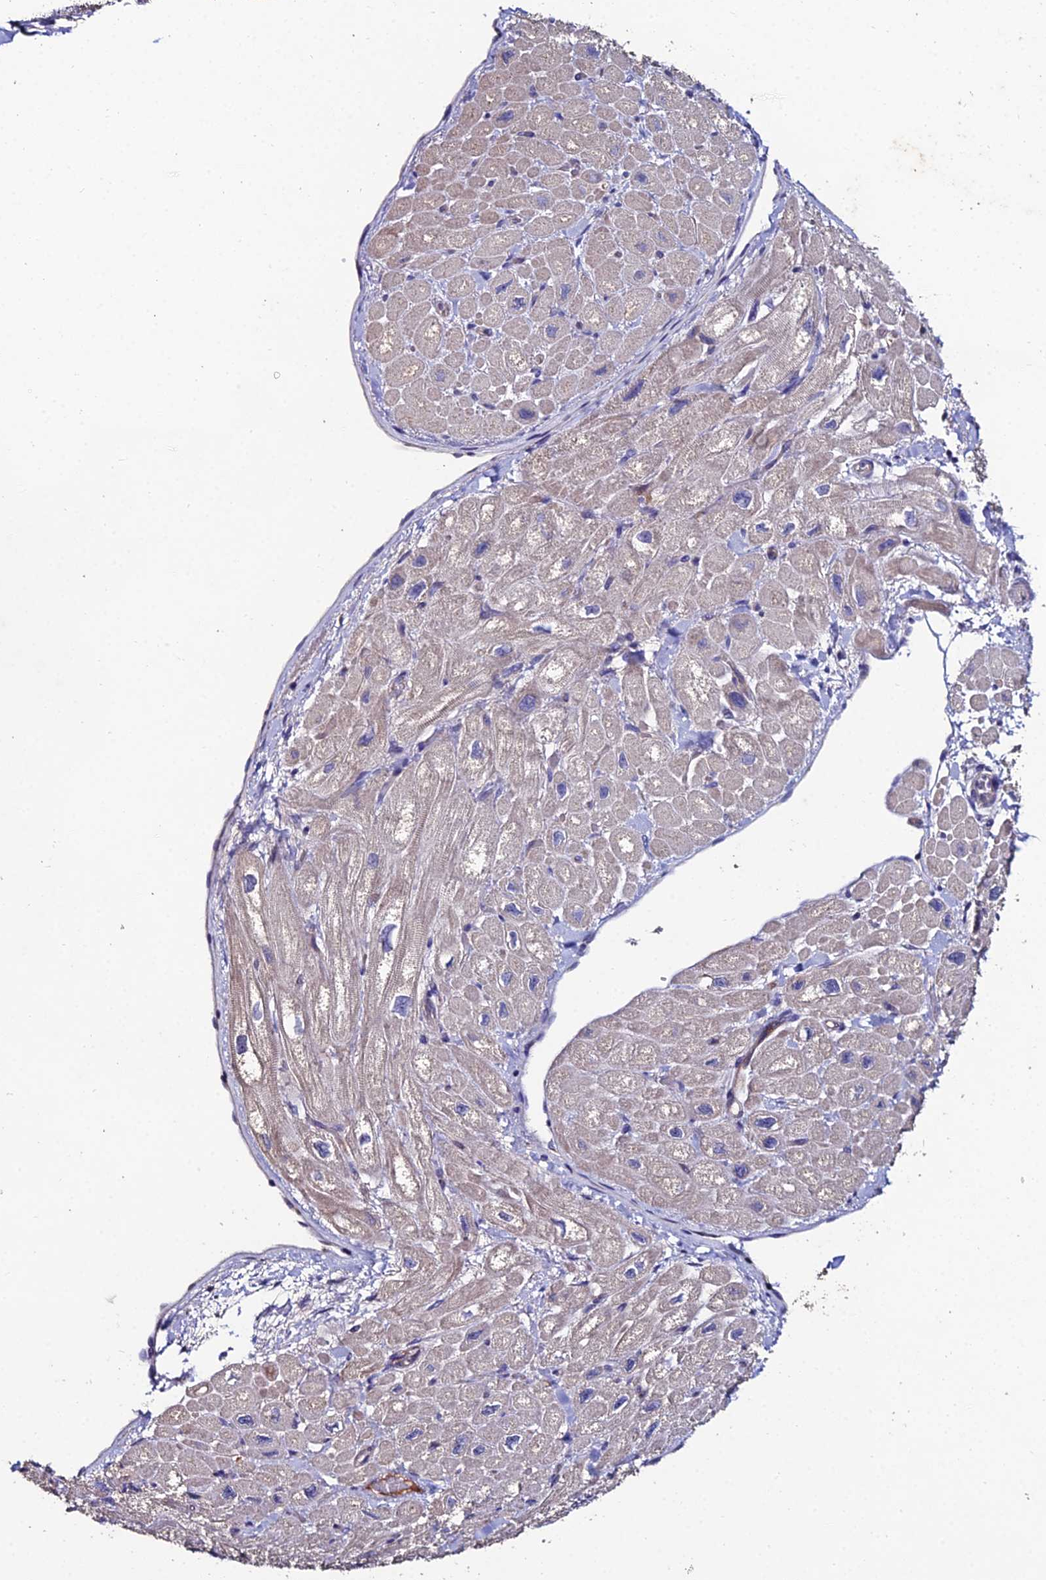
{"staining": {"intensity": "weak", "quantity": "25%-75%", "location": "cytoplasmic/membranous"}, "tissue": "heart muscle", "cell_type": "Cardiomyocytes", "image_type": "normal", "snomed": [{"axis": "morphology", "description": "Normal tissue, NOS"}, {"axis": "topography", "description": "Heart"}], "caption": "A brown stain highlights weak cytoplasmic/membranous staining of a protein in cardiomyocytes of benign heart muscle.", "gene": "ESRRG", "patient": {"sex": "male", "age": 65}}